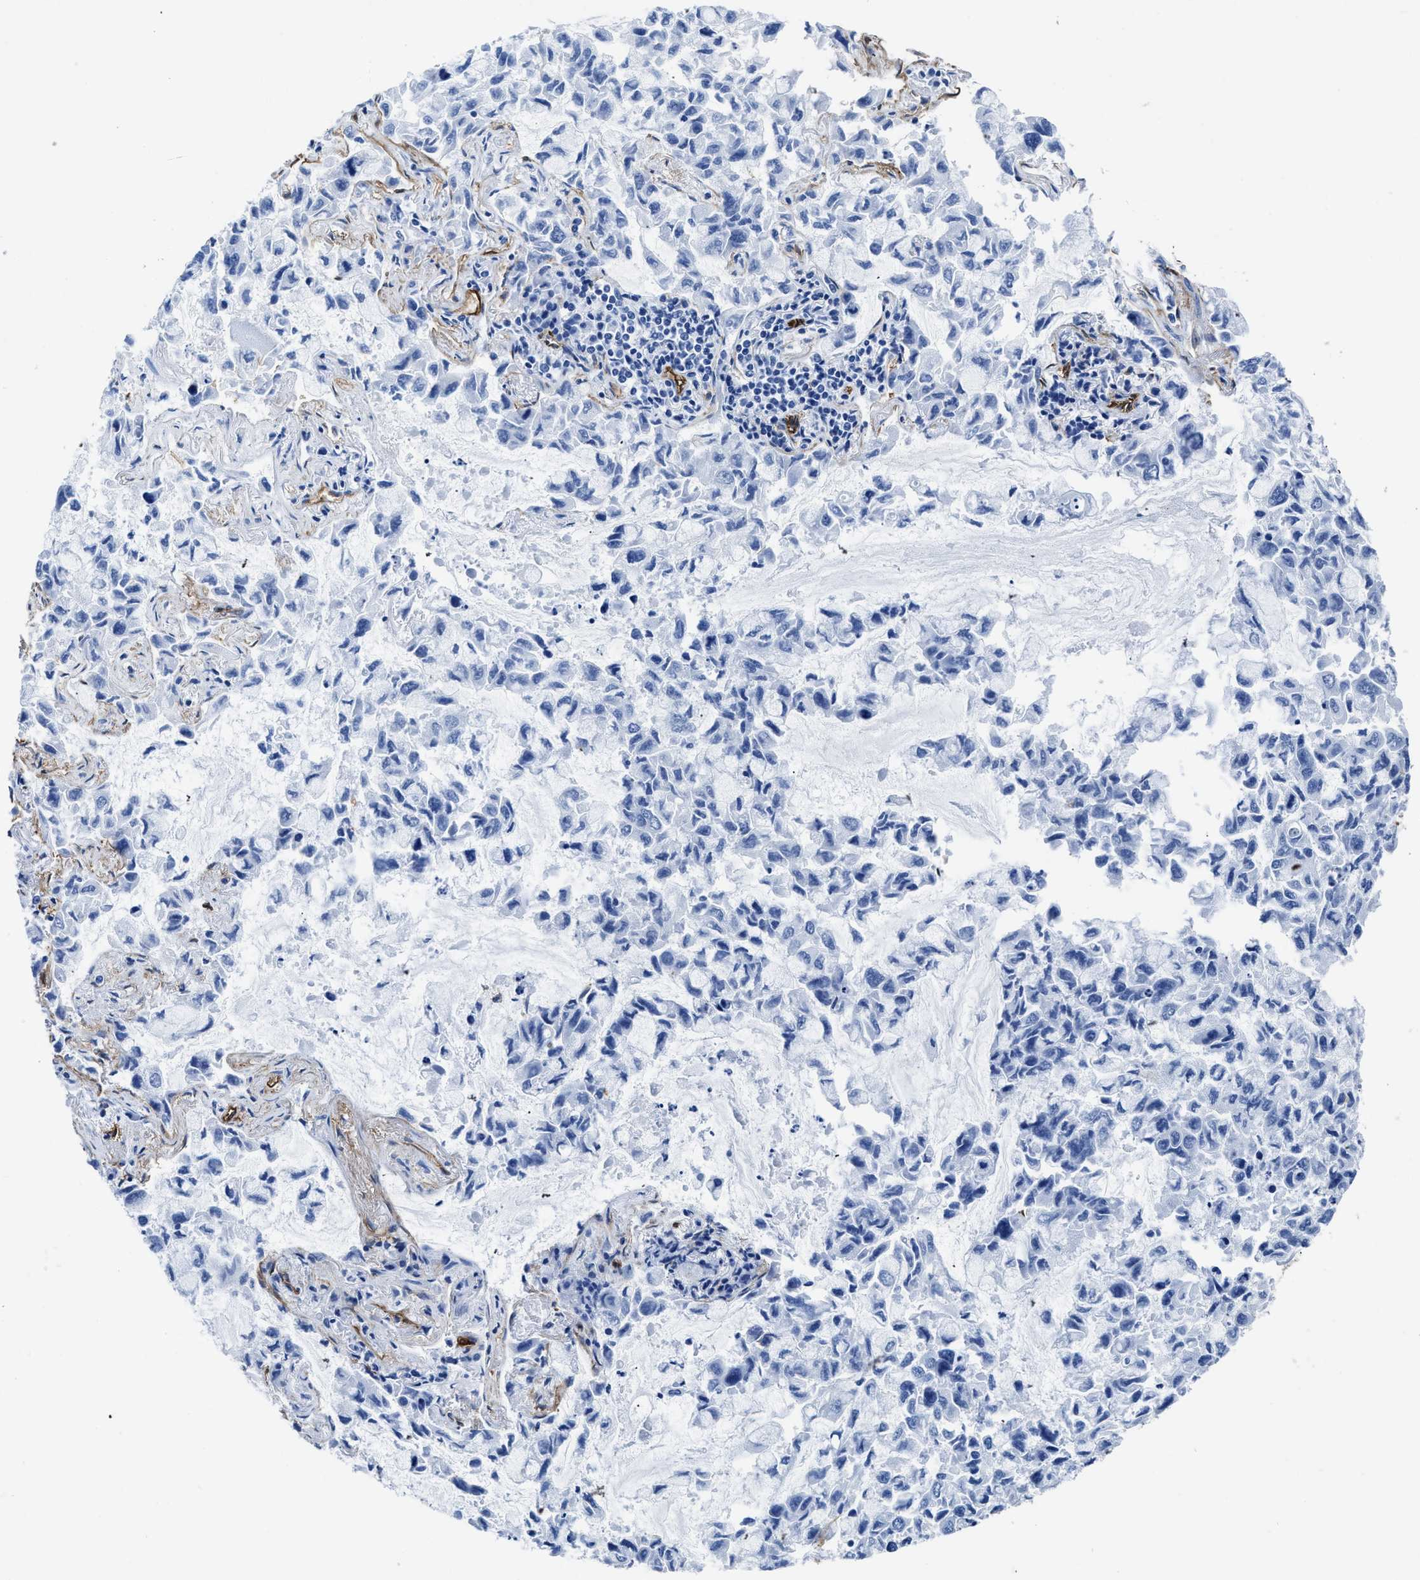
{"staining": {"intensity": "negative", "quantity": "none", "location": "none"}, "tissue": "lung cancer", "cell_type": "Tumor cells", "image_type": "cancer", "snomed": [{"axis": "morphology", "description": "Adenocarcinoma, NOS"}, {"axis": "topography", "description": "Lung"}], "caption": "High magnification brightfield microscopy of lung cancer stained with DAB (brown) and counterstained with hematoxylin (blue): tumor cells show no significant positivity.", "gene": "AQP1", "patient": {"sex": "male", "age": 64}}